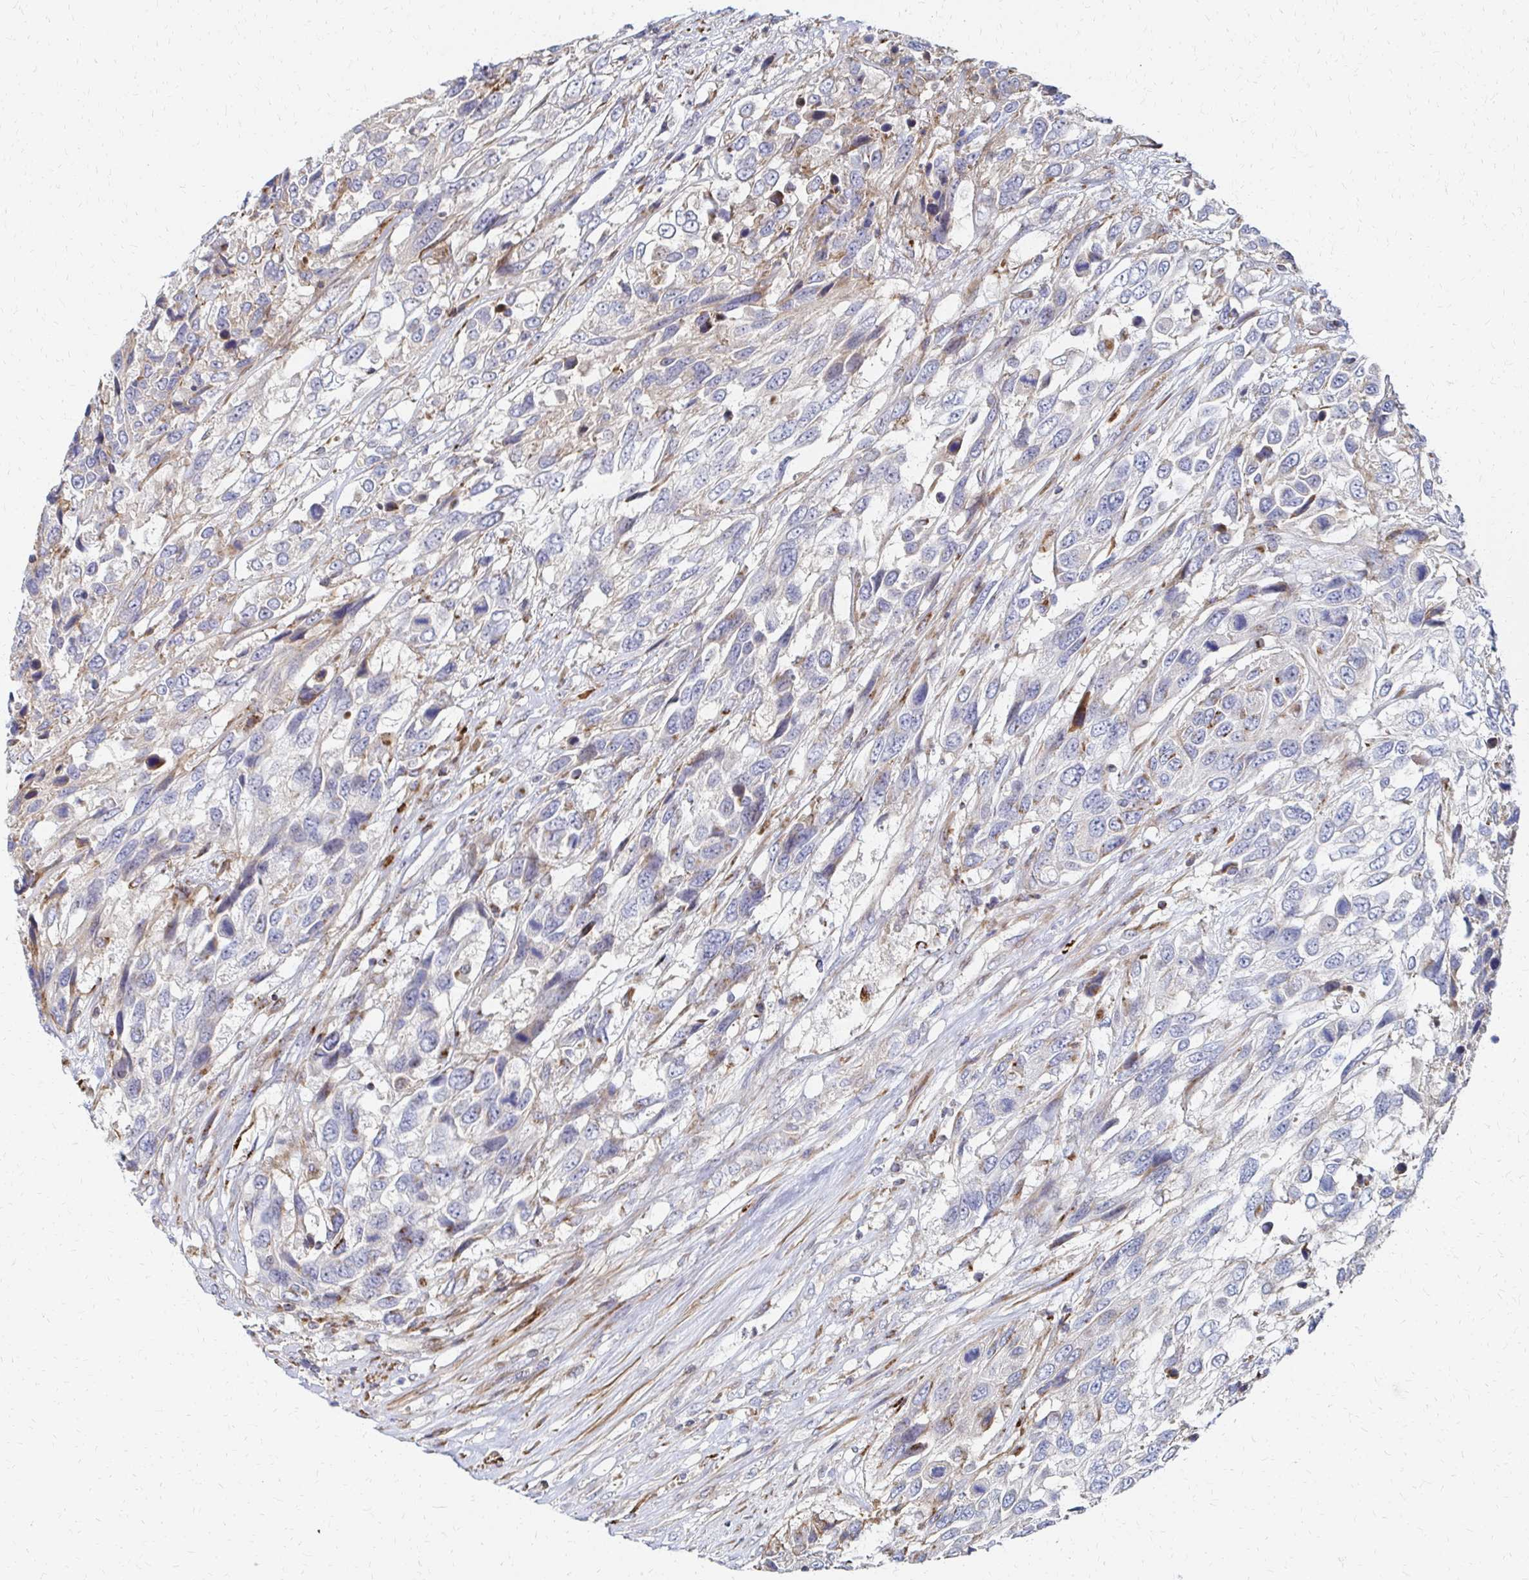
{"staining": {"intensity": "negative", "quantity": "none", "location": "none"}, "tissue": "urothelial cancer", "cell_type": "Tumor cells", "image_type": "cancer", "snomed": [{"axis": "morphology", "description": "Urothelial carcinoma, High grade"}, {"axis": "topography", "description": "Urinary bladder"}], "caption": "A high-resolution micrograph shows IHC staining of urothelial carcinoma (high-grade), which demonstrates no significant positivity in tumor cells.", "gene": "MAN1A1", "patient": {"sex": "female", "age": 70}}